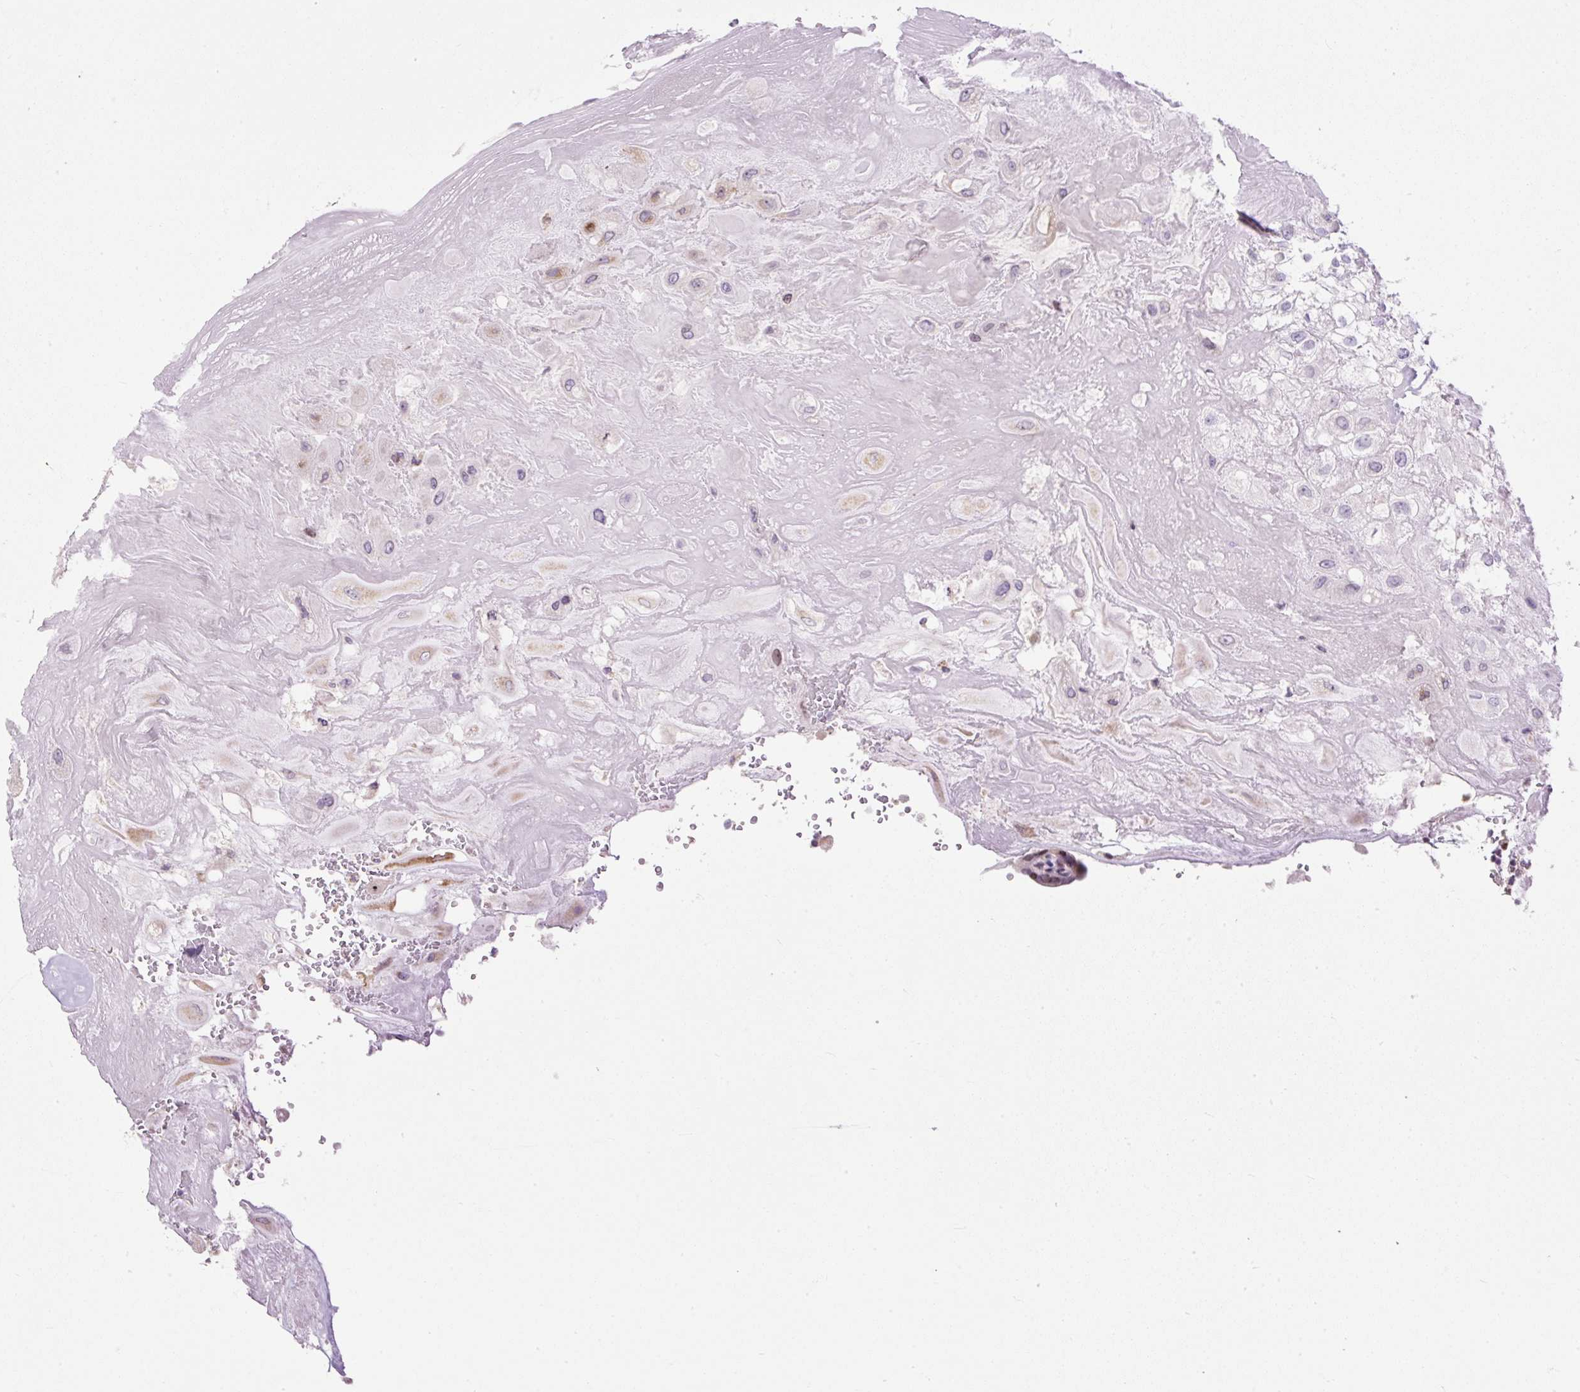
{"staining": {"intensity": "weak", "quantity": "<25%", "location": "cytoplasmic/membranous"}, "tissue": "placenta", "cell_type": "Decidual cells", "image_type": "normal", "snomed": [{"axis": "morphology", "description": "Normal tissue, NOS"}, {"axis": "topography", "description": "Placenta"}], "caption": "Immunohistochemistry of unremarkable placenta demonstrates no staining in decidual cells. (DAB (3,3'-diaminobenzidine) IHC, high magnification).", "gene": "FMC1", "patient": {"sex": "female", "age": 32}}